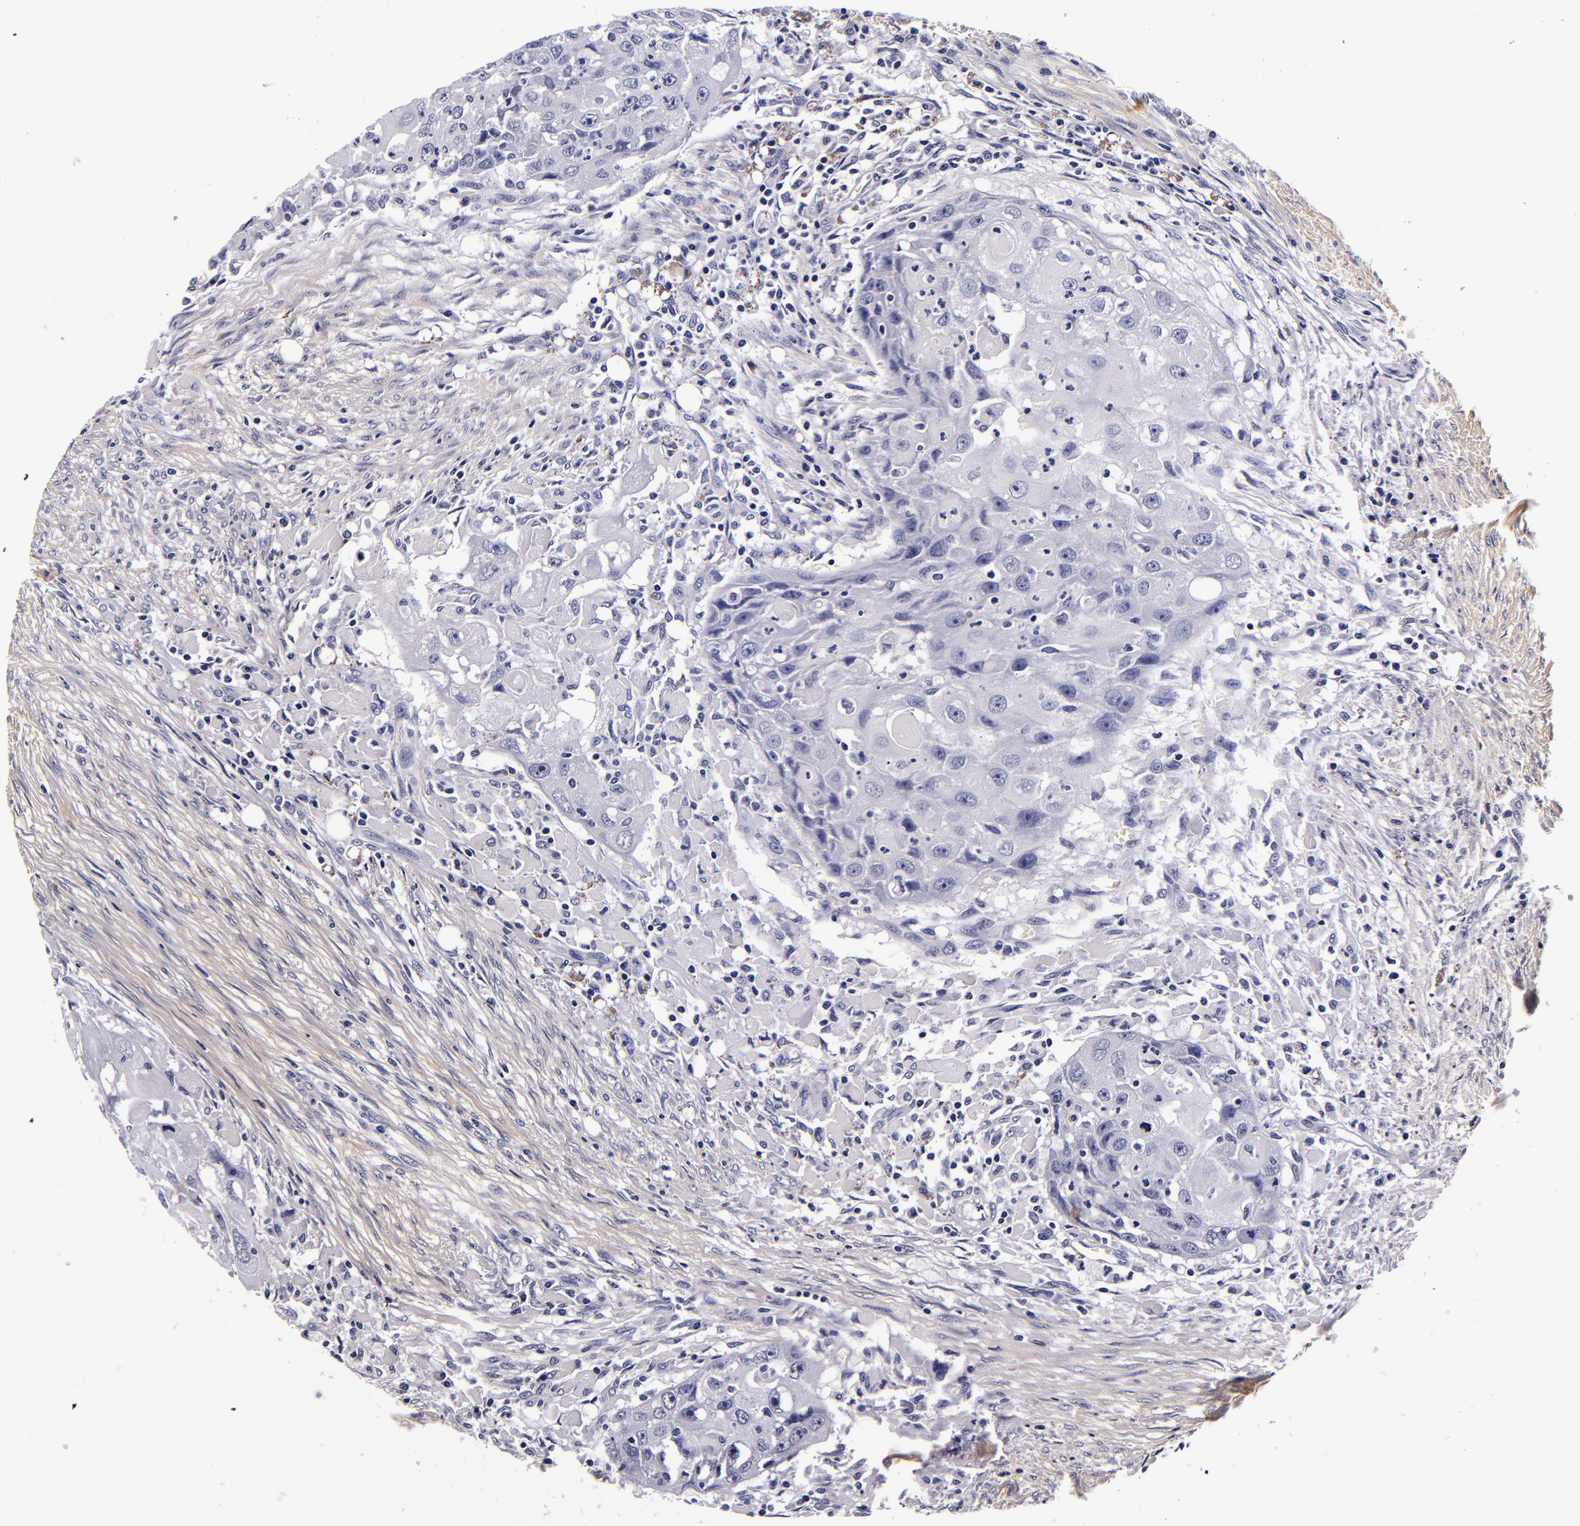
{"staining": {"intensity": "negative", "quantity": "none", "location": "none"}, "tissue": "head and neck cancer", "cell_type": "Tumor cells", "image_type": "cancer", "snomed": [{"axis": "morphology", "description": "Squamous cell carcinoma, NOS"}, {"axis": "topography", "description": "Head-Neck"}], "caption": "Tumor cells show no significant positivity in head and neck cancer.", "gene": "FBN1", "patient": {"sex": "male", "age": 64}}